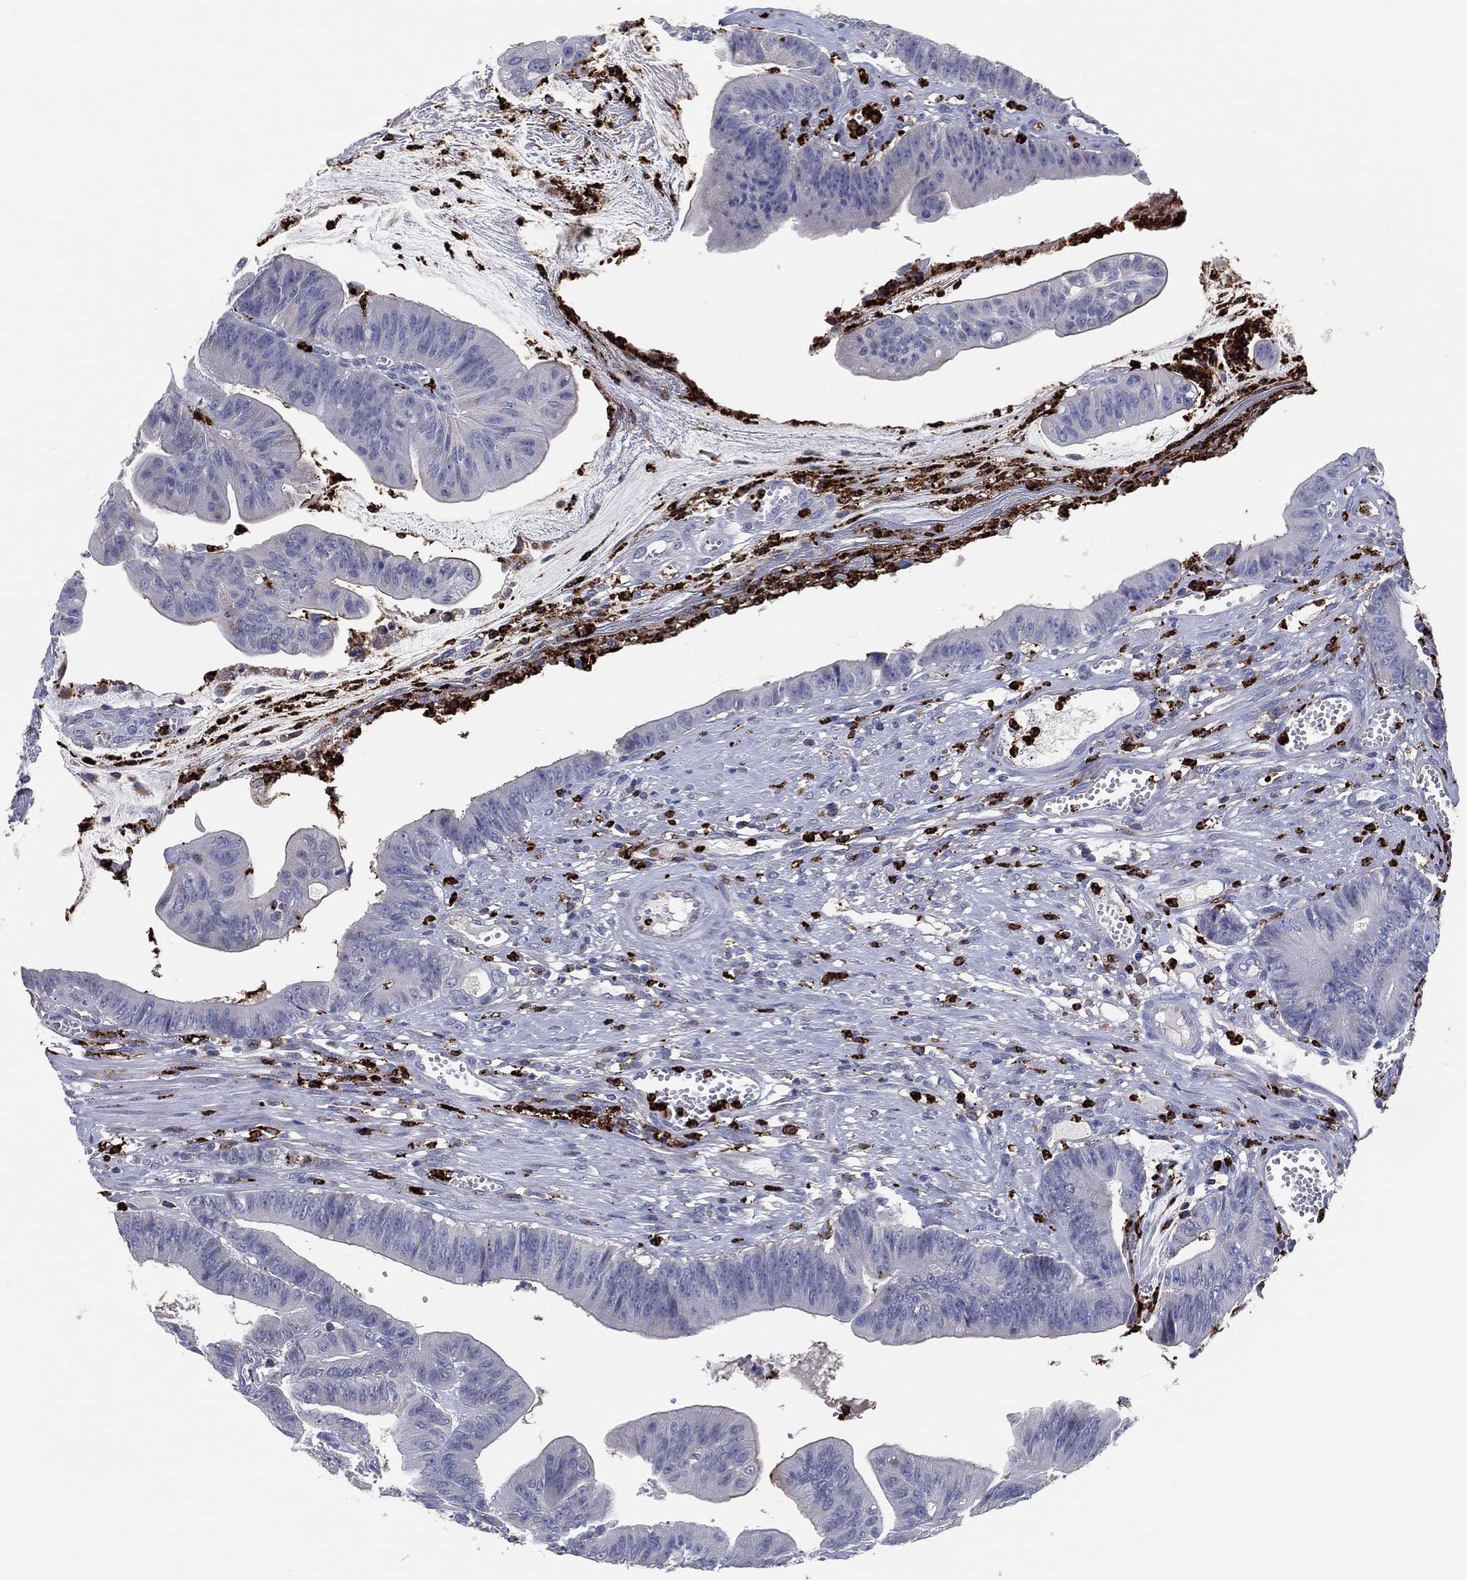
{"staining": {"intensity": "negative", "quantity": "none", "location": "none"}, "tissue": "colorectal cancer", "cell_type": "Tumor cells", "image_type": "cancer", "snomed": [{"axis": "morphology", "description": "Adenocarcinoma, NOS"}, {"axis": "topography", "description": "Colon"}], "caption": "A micrograph of human colorectal cancer (adenocarcinoma) is negative for staining in tumor cells. Nuclei are stained in blue.", "gene": "PLAC8", "patient": {"sex": "female", "age": 69}}